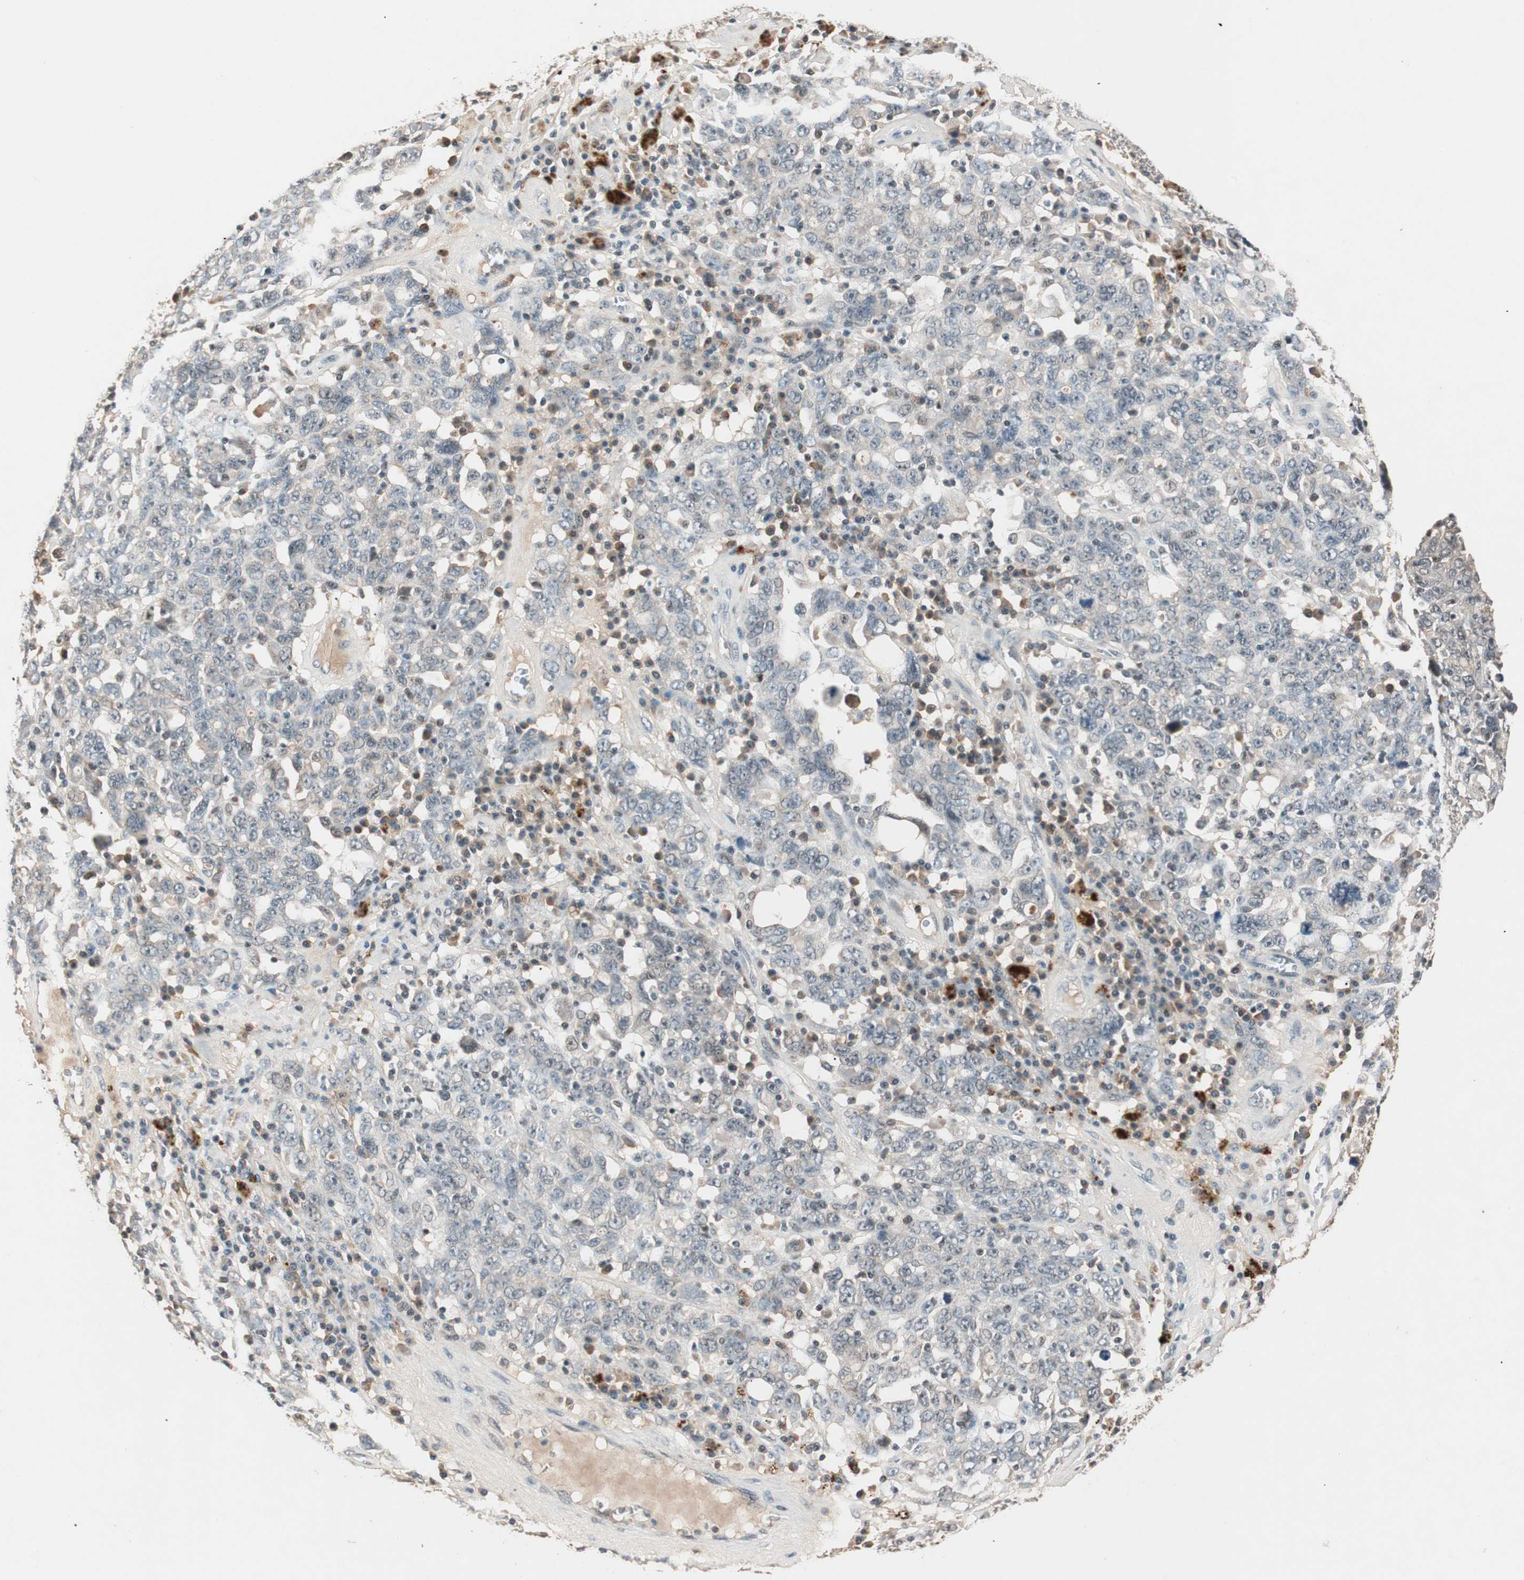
{"staining": {"intensity": "weak", "quantity": "<25%", "location": "cytoplasmic/membranous"}, "tissue": "ovarian cancer", "cell_type": "Tumor cells", "image_type": "cancer", "snomed": [{"axis": "morphology", "description": "Carcinoma, endometroid"}, {"axis": "topography", "description": "Ovary"}], "caption": "Immunohistochemistry photomicrograph of neoplastic tissue: endometroid carcinoma (ovarian) stained with DAB (3,3'-diaminobenzidine) exhibits no significant protein expression in tumor cells. Brightfield microscopy of immunohistochemistry stained with DAB (brown) and hematoxylin (blue), captured at high magnification.", "gene": "NFRKB", "patient": {"sex": "female", "age": 62}}